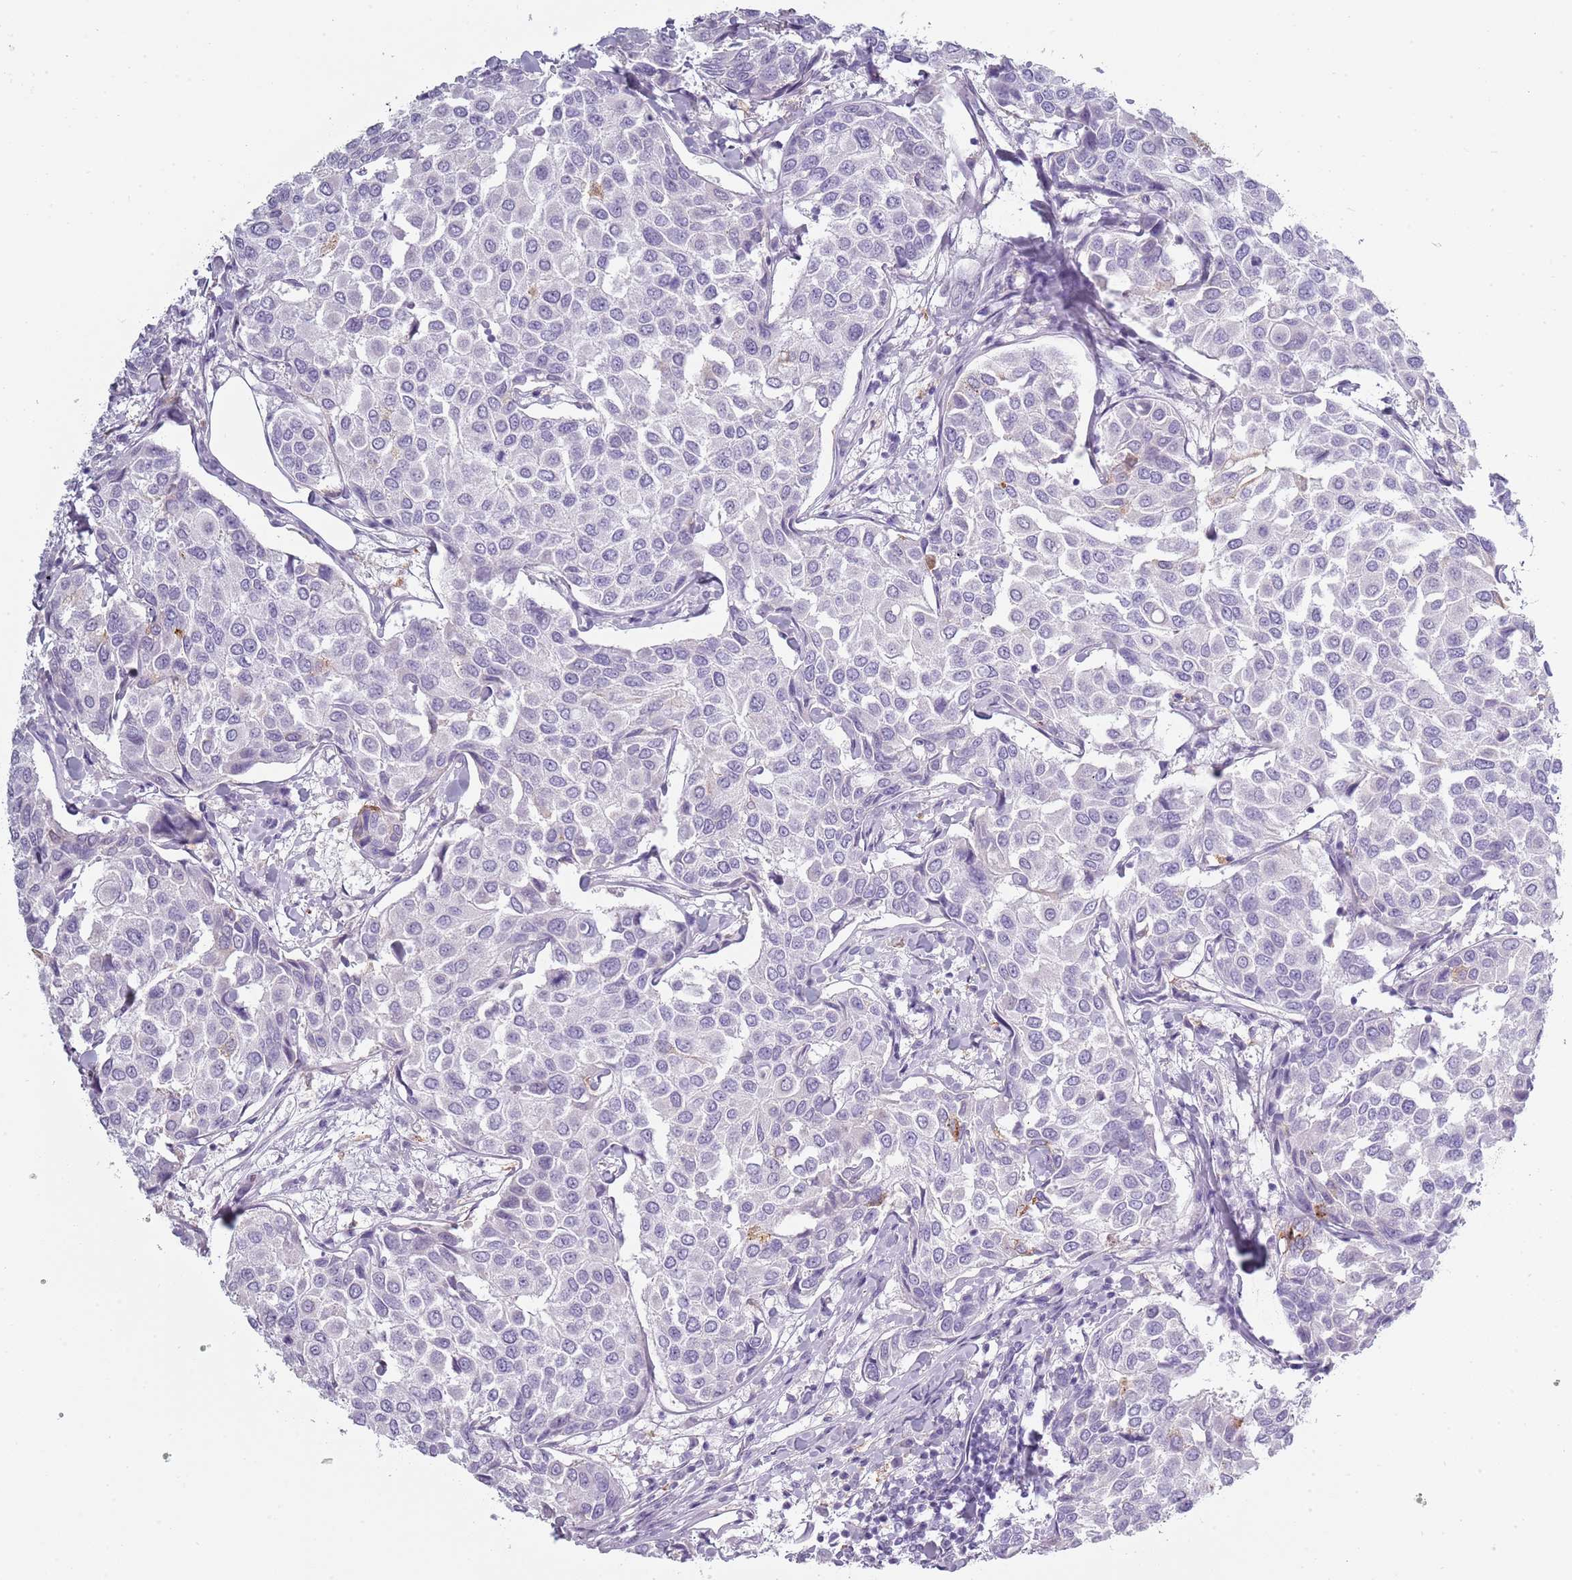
{"staining": {"intensity": "negative", "quantity": "none", "location": "none"}, "tissue": "breast cancer", "cell_type": "Tumor cells", "image_type": "cancer", "snomed": [{"axis": "morphology", "description": "Duct carcinoma"}, {"axis": "topography", "description": "Breast"}], "caption": "Immunohistochemistry (IHC) of invasive ductal carcinoma (breast) exhibits no staining in tumor cells. (DAB (3,3'-diaminobenzidine) immunohistochemistry (IHC) visualized using brightfield microscopy, high magnification).", "gene": "COLEC12", "patient": {"sex": "female", "age": 55}}